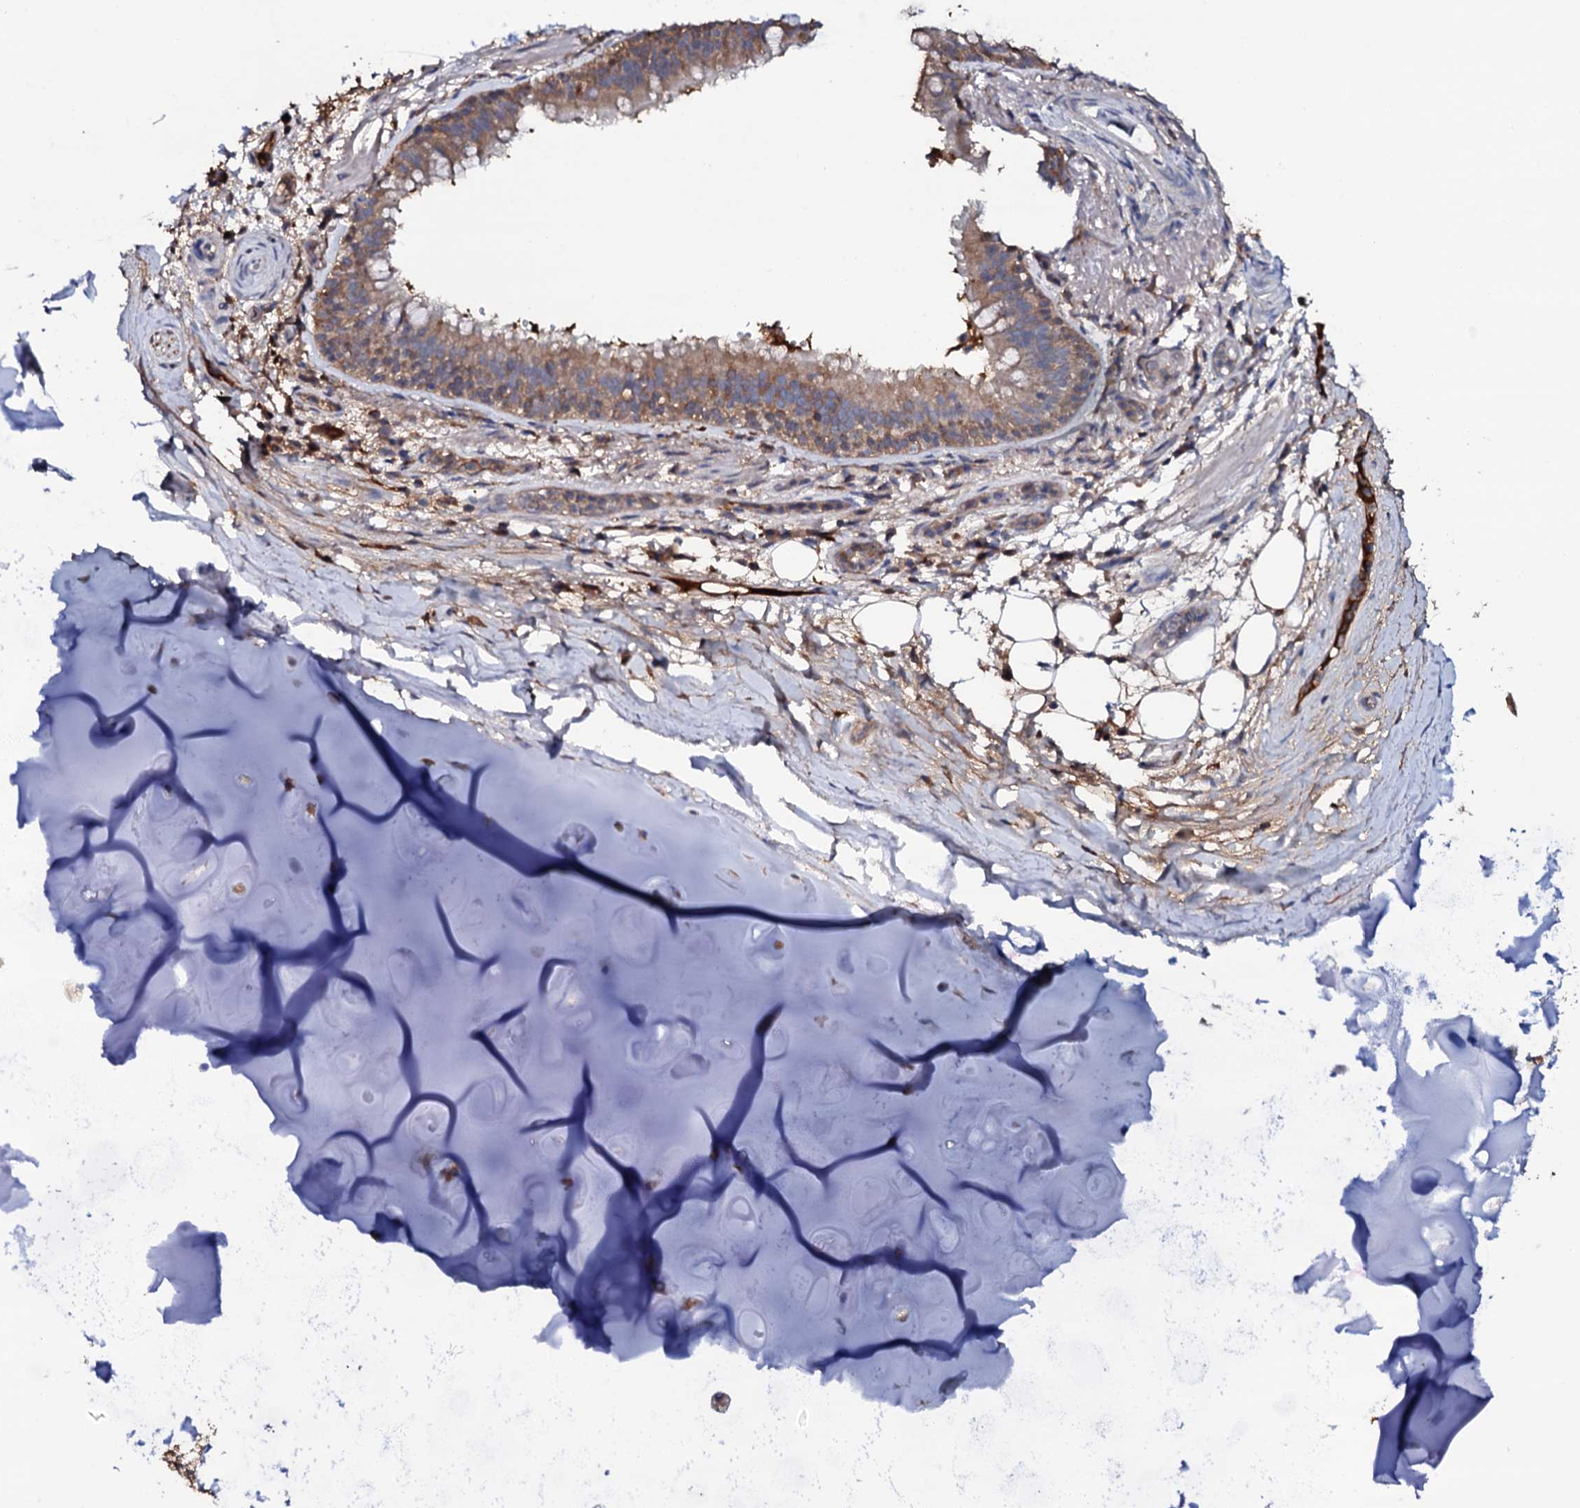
{"staining": {"intensity": "moderate", "quantity": "<25%", "location": "cytoplasmic/membranous"}, "tissue": "adipose tissue", "cell_type": "Adipocytes", "image_type": "normal", "snomed": [{"axis": "morphology", "description": "Normal tissue, NOS"}, {"axis": "topography", "description": "Lymph node"}, {"axis": "topography", "description": "Cartilage tissue"}, {"axis": "topography", "description": "Bronchus"}], "caption": "Adipose tissue stained for a protein shows moderate cytoplasmic/membranous positivity in adipocytes.", "gene": "TCAF2C", "patient": {"sex": "male", "age": 63}}